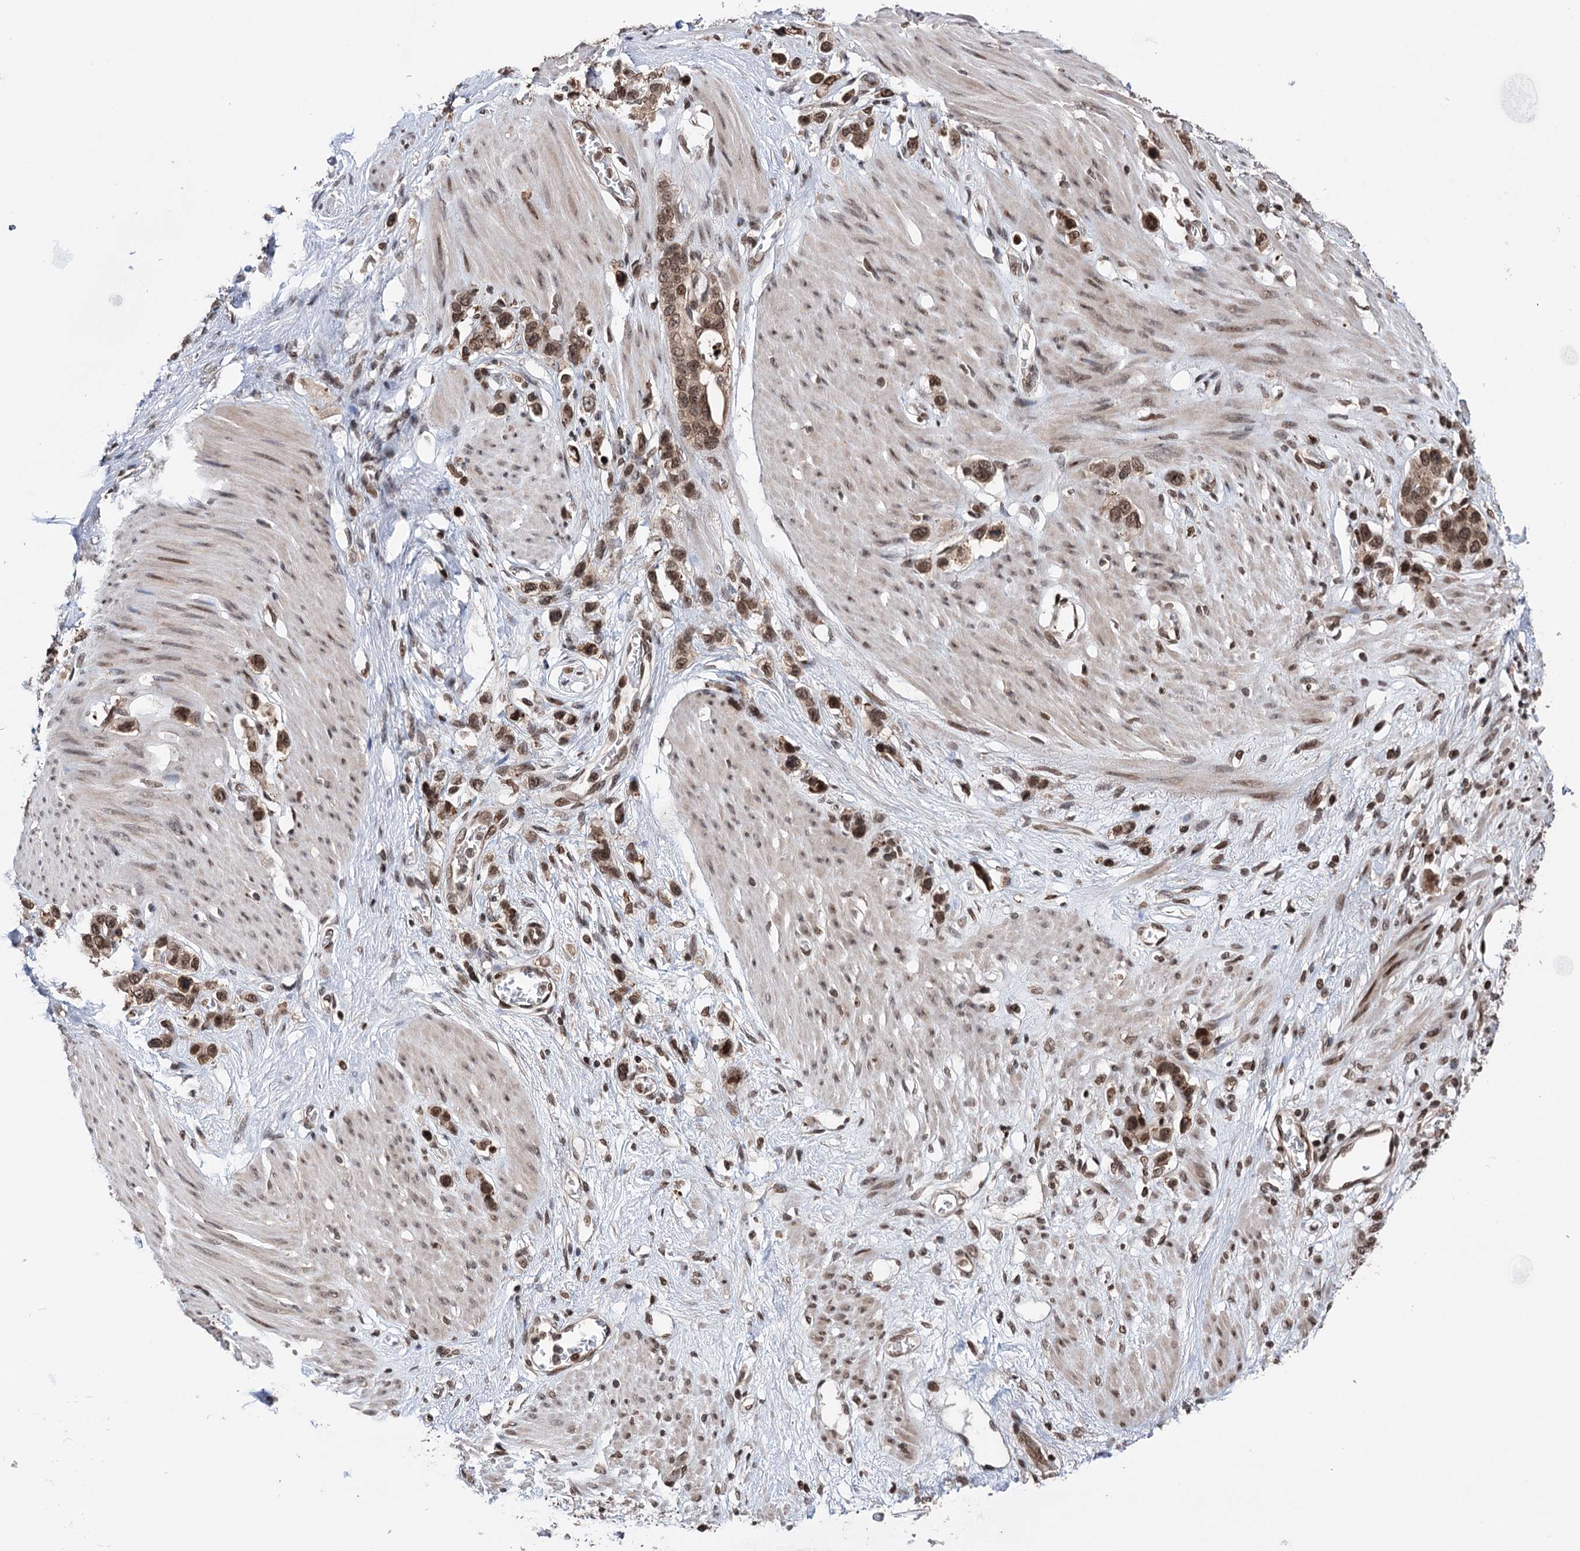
{"staining": {"intensity": "moderate", "quantity": ">75%", "location": "nuclear"}, "tissue": "stomach cancer", "cell_type": "Tumor cells", "image_type": "cancer", "snomed": [{"axis": "morphology", "description": "Adenocarcinoma, NOS"}, {"axis": "morphology", "description": "Adenocarcinoma, High grade"}, {"axis": "topography", "description": "Stomach, upper"}, {"axis": "topography", "description": "Stomach, lower"}], "caption": "Tumor cells display moderate nuclear expression in about >75% of cells in stomach cancer.", "gene": "CCDC77", "patient": {"sex": "female", "age": 65}}